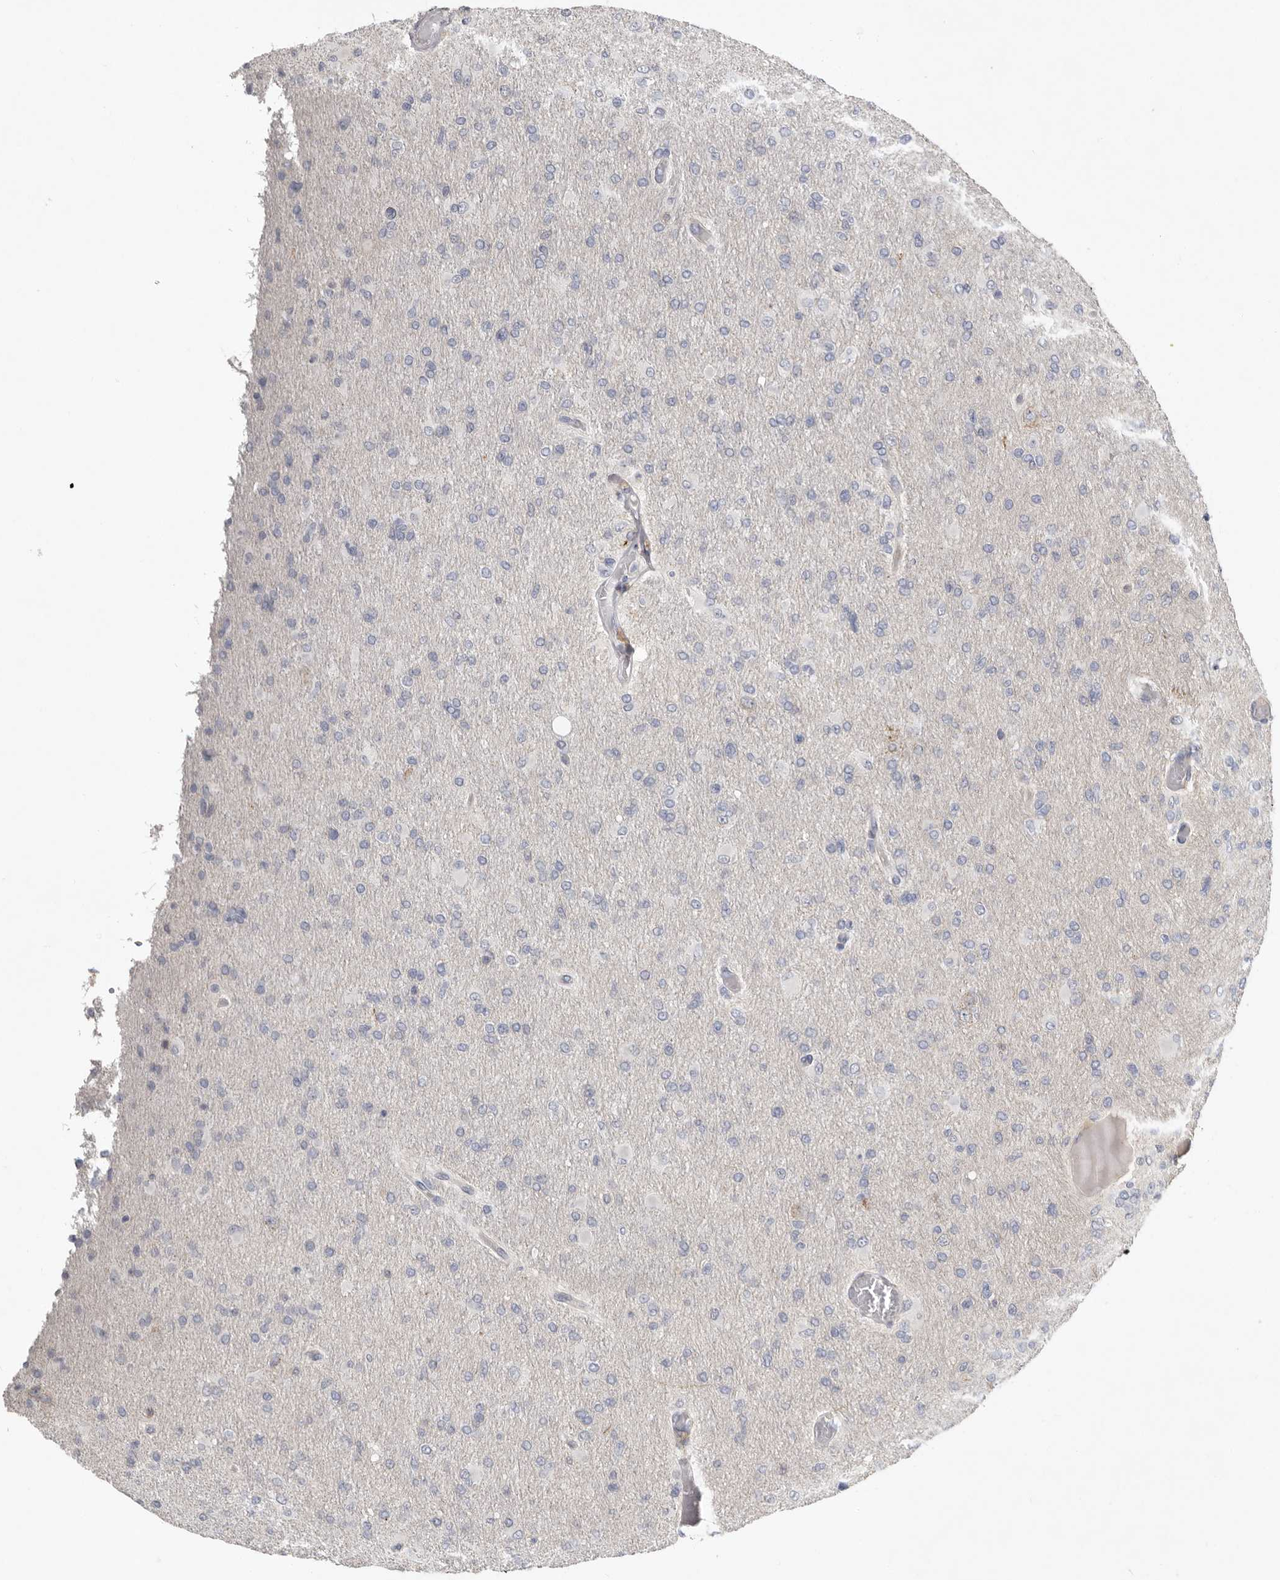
{"staining": {"intensity": "negative", "quantity": "none", "location": "none"}, "tissue": "glioma", "cell_type": "Tumor cells", "image_type": "cancer", "snomed": [{"axis": "morphology", "description": "Glioma, malignant, High grade"}, {"axis": "topography", "description": "Cerebral cortex"}], "caption": "This is an IHC photomicrograph of malignant high-grade glioma. There is no staining in tumor cells.", "gene": "KIF26B", "patient": {"sex": "female", "age": 36}}